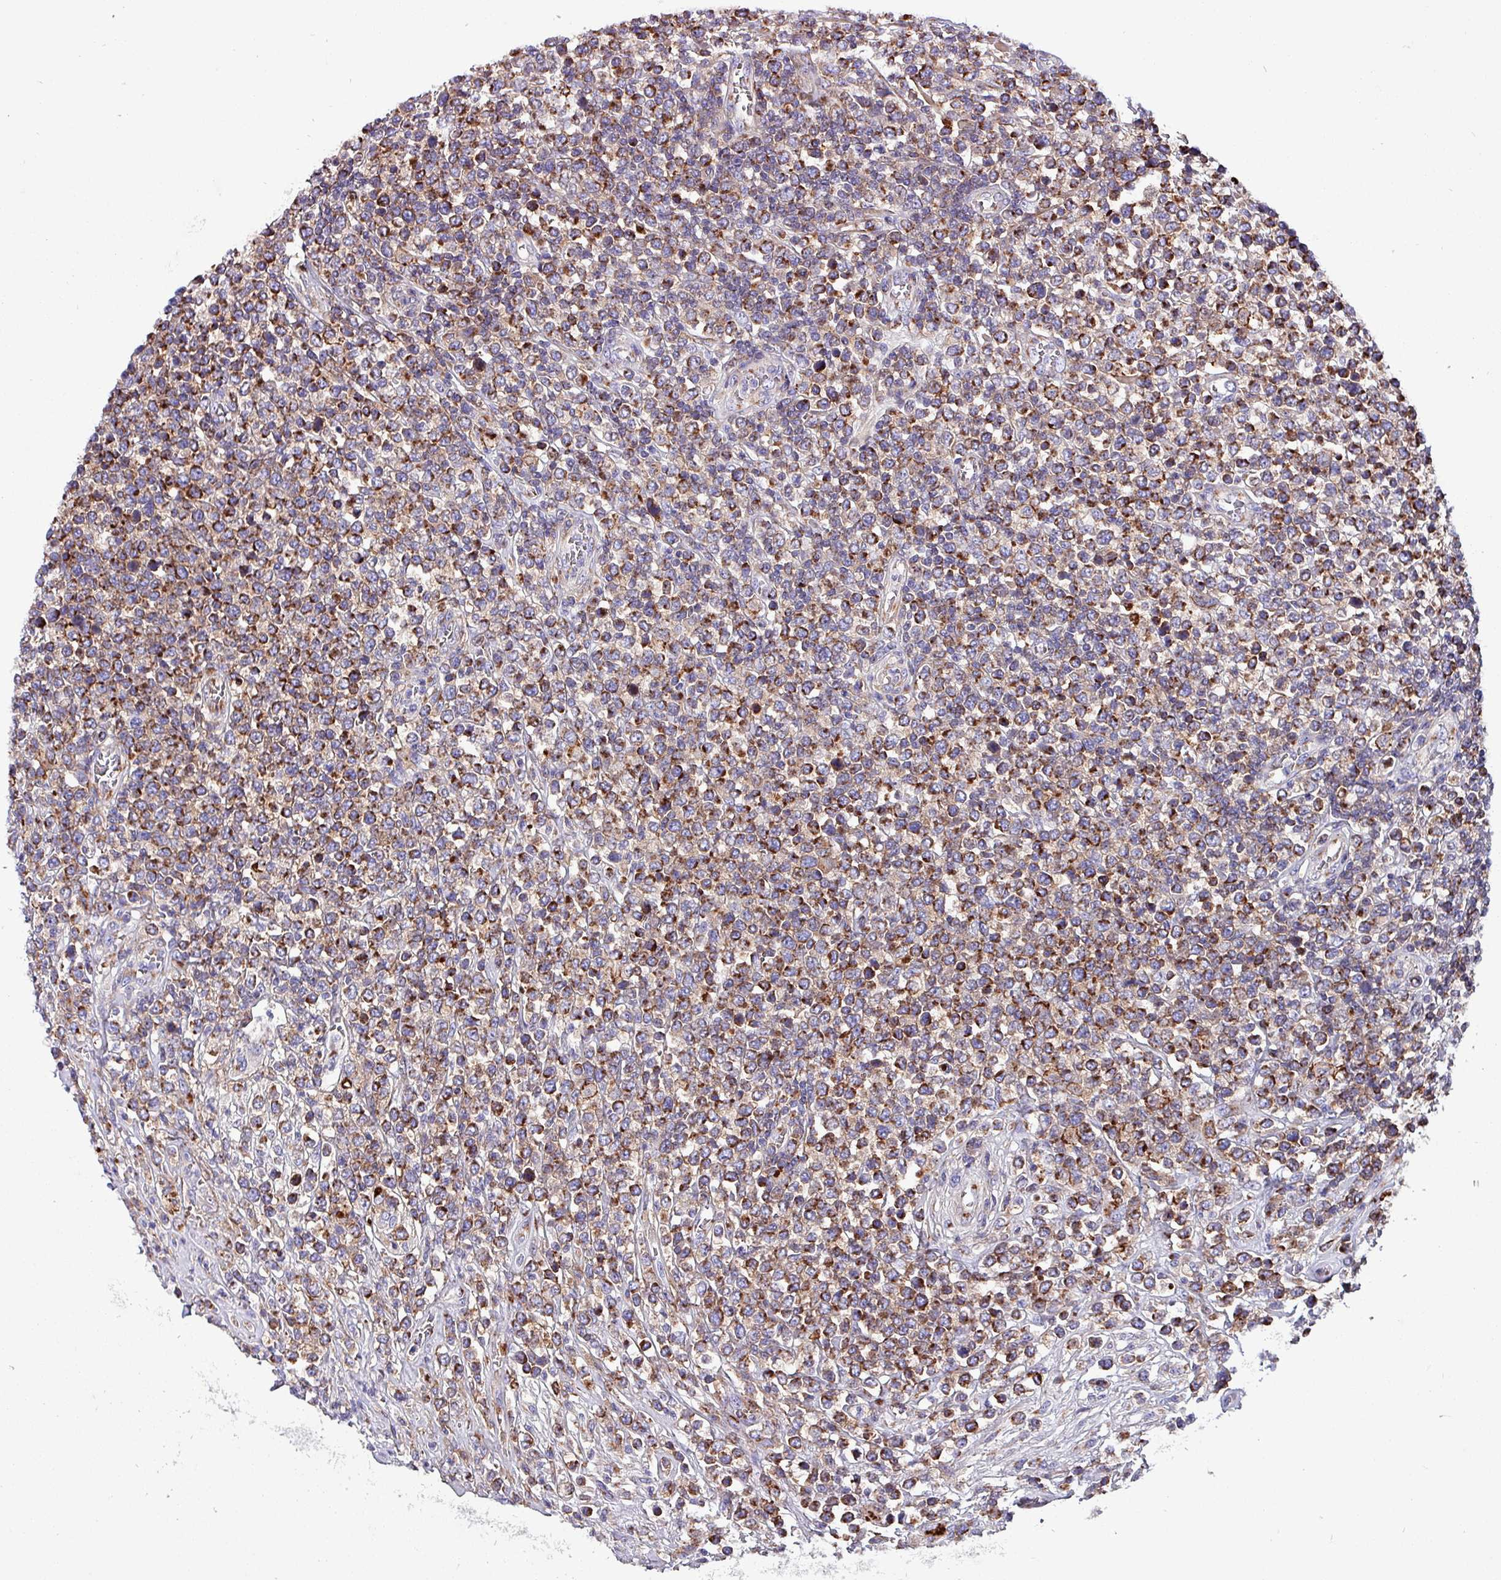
{"staining": {"intensity": "strong", "quantity": "25%-75%", "location": "cytoplasmic/membranous"}, "tissue": "lymphoma", "cell_type": "Tumor cells", "image_type": "cancer", "snomed": [{"axis": "morphology", "description": "Malignant lymphoma, non-Hodgkin's type, High grade"}, {"axis": "topography", "description": "Soft tissue"}], "caption": "This micrograph exhibits immunohistochemistry (IHC) staining of lymphoma, with high strong cytoplasmic/membranous staining in approximately 25%-75% of tumor cells.", "gene": "VAMP4", "patient": {"sex": "female", "age": 56}}